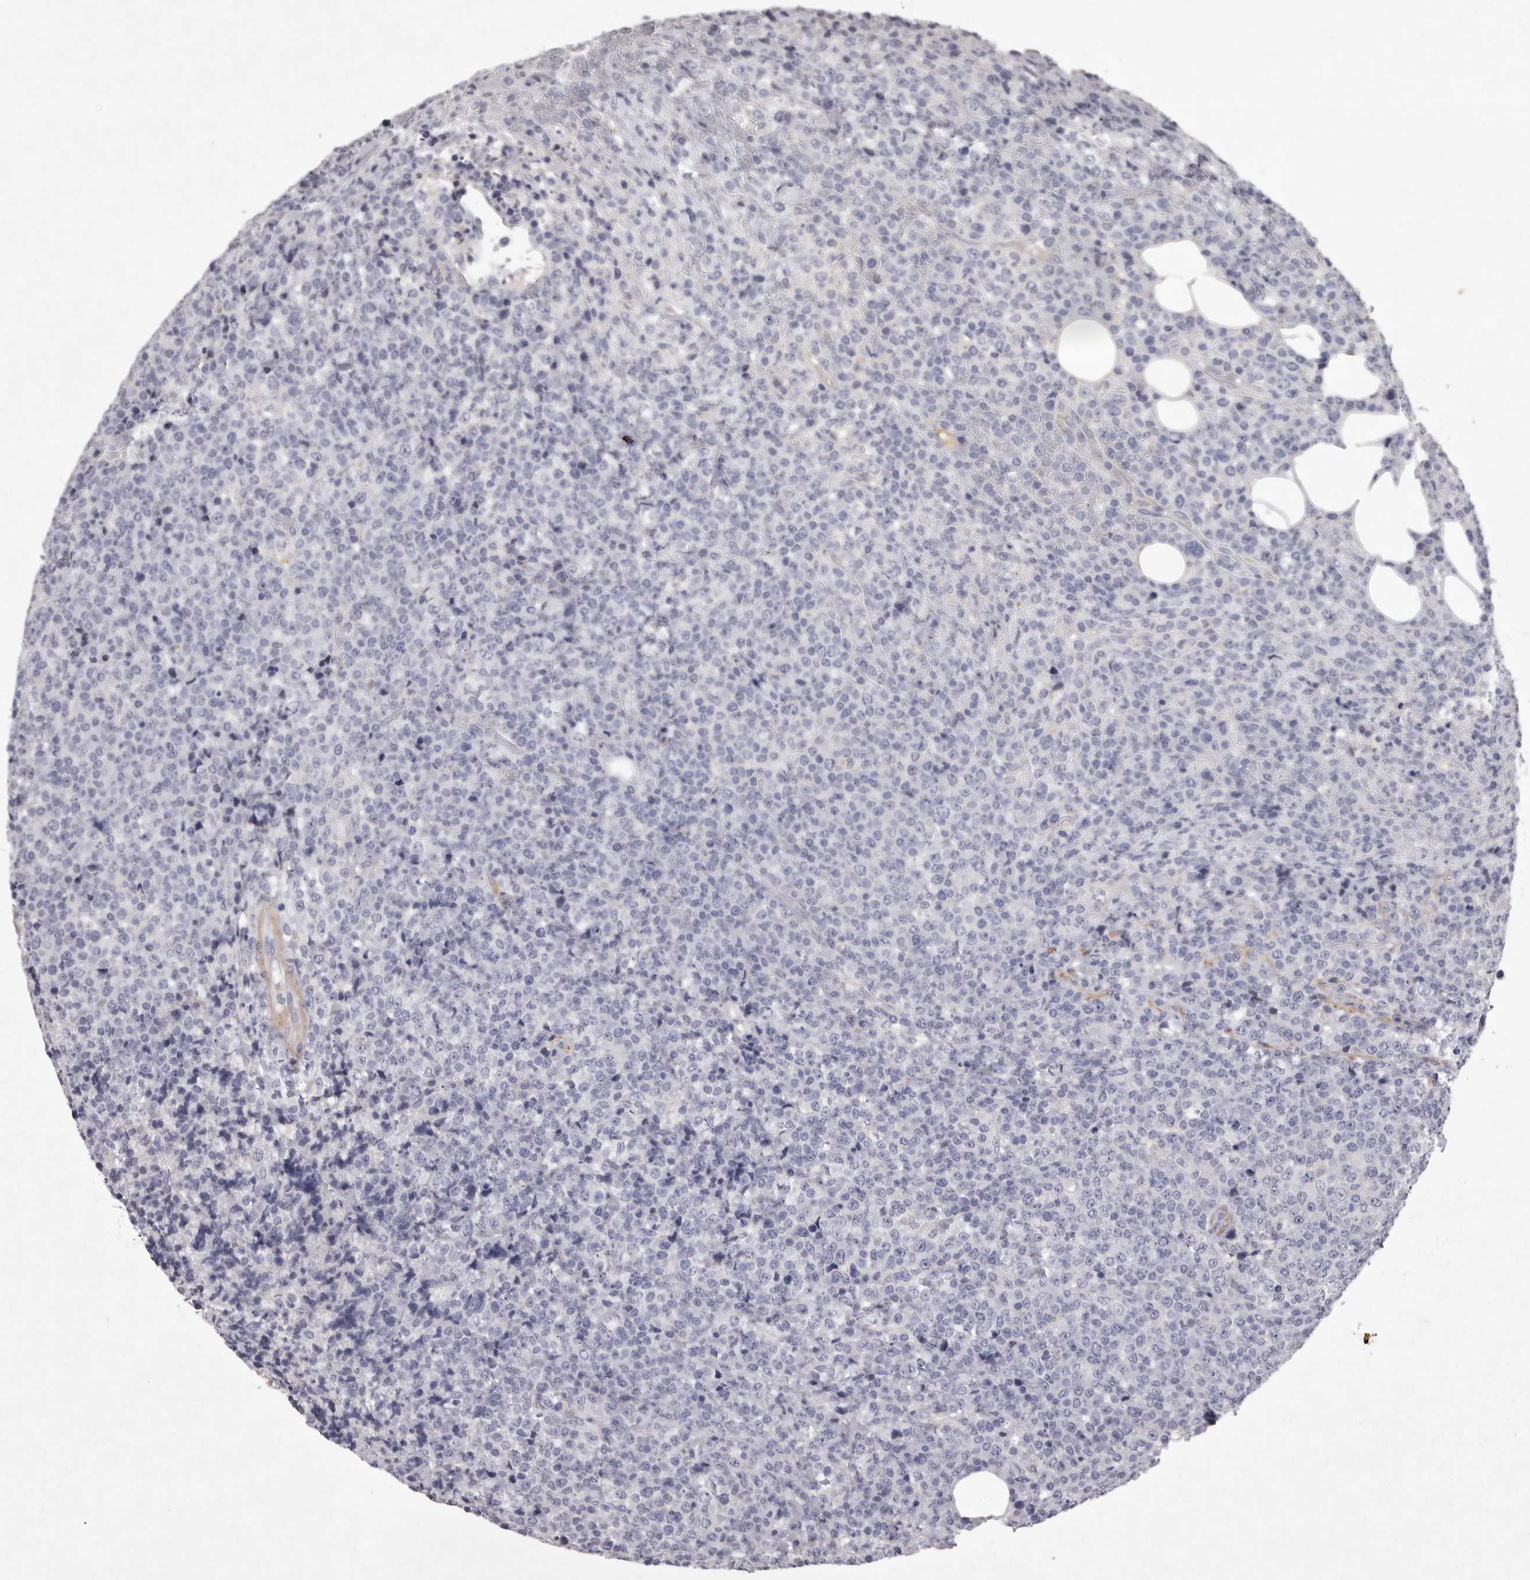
{"staining": {"intensity": "negative", "quantity": "none", "location": "none"}, "tissue": "lymphoma", "cell_type": "Tumor cells", "image_type": "cancer", "snomed": [{"axis": "morphology", "description": "Malignant lymphoma, non-Hodgkin's type, High grade"}, {"axis": "topography", "description": "Lymph node"}], "caption": "DAB immunohistochemical staining of human lymphoma shows no significant staining in tumor cells.", "gene": "NKAIN4", "patient": {"sex": "male", "age": 13}}